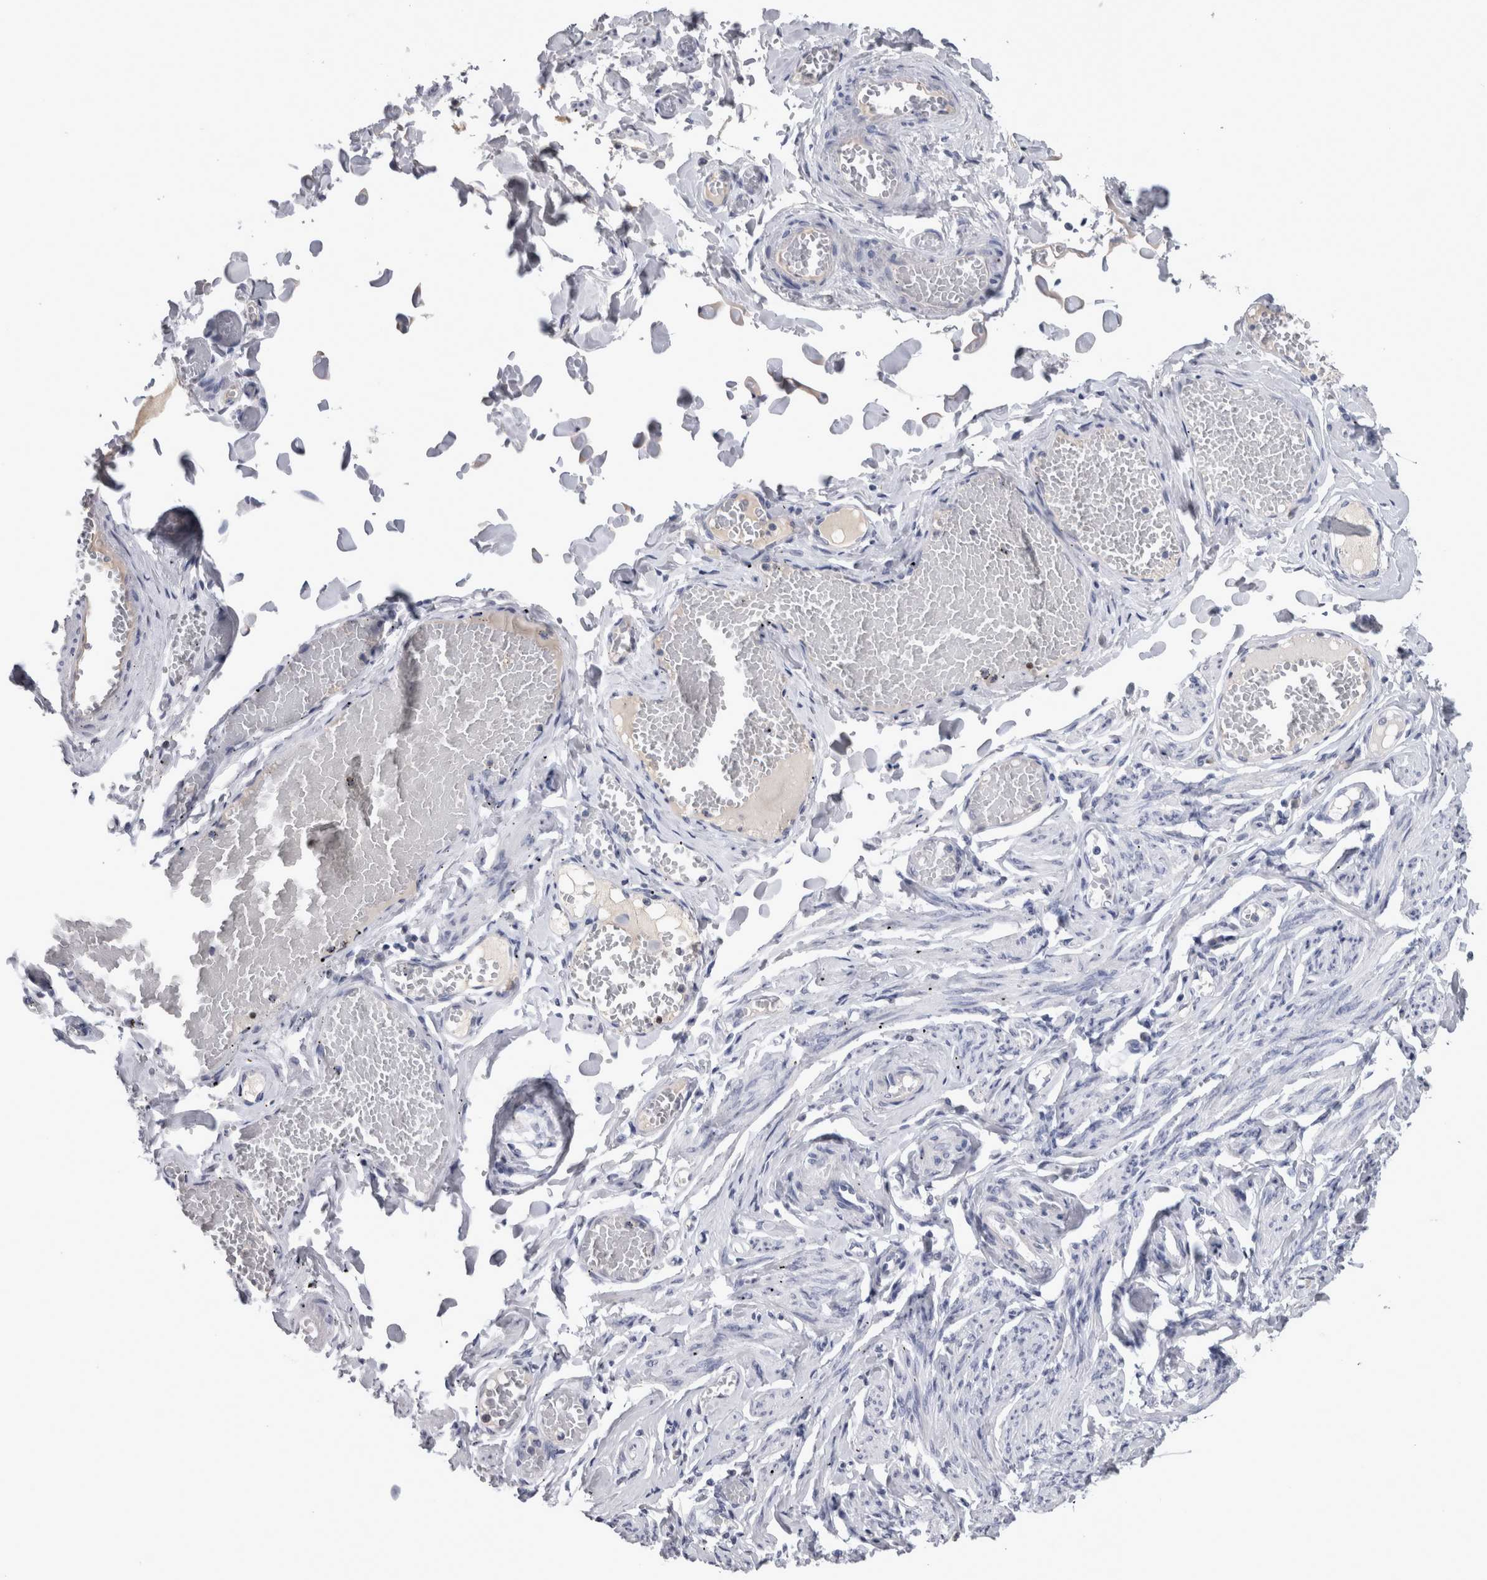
{"staining": {"intensity": "negative", "quantity": "none", "location": "none"}, "tissue": "adipose tissue", "cell_type": "Adipocytes", "image_type": "normal", "snomed": [{"axis": "morphology", "description": "Normal tissue, NOS"}, {"axis": "topography", "description": "Vascular tissue"}, {"axis": "topography", "description": "Fallopian tube"}, {"axis": "topography", "description": "Ovary"}], "caption": "This is an immunohistochemistry histopathology image of normal adipose tissue. There is no positivity in adipocytes.", "gene": "PAX5", "patient": {"sex": "female", "age": 67}}